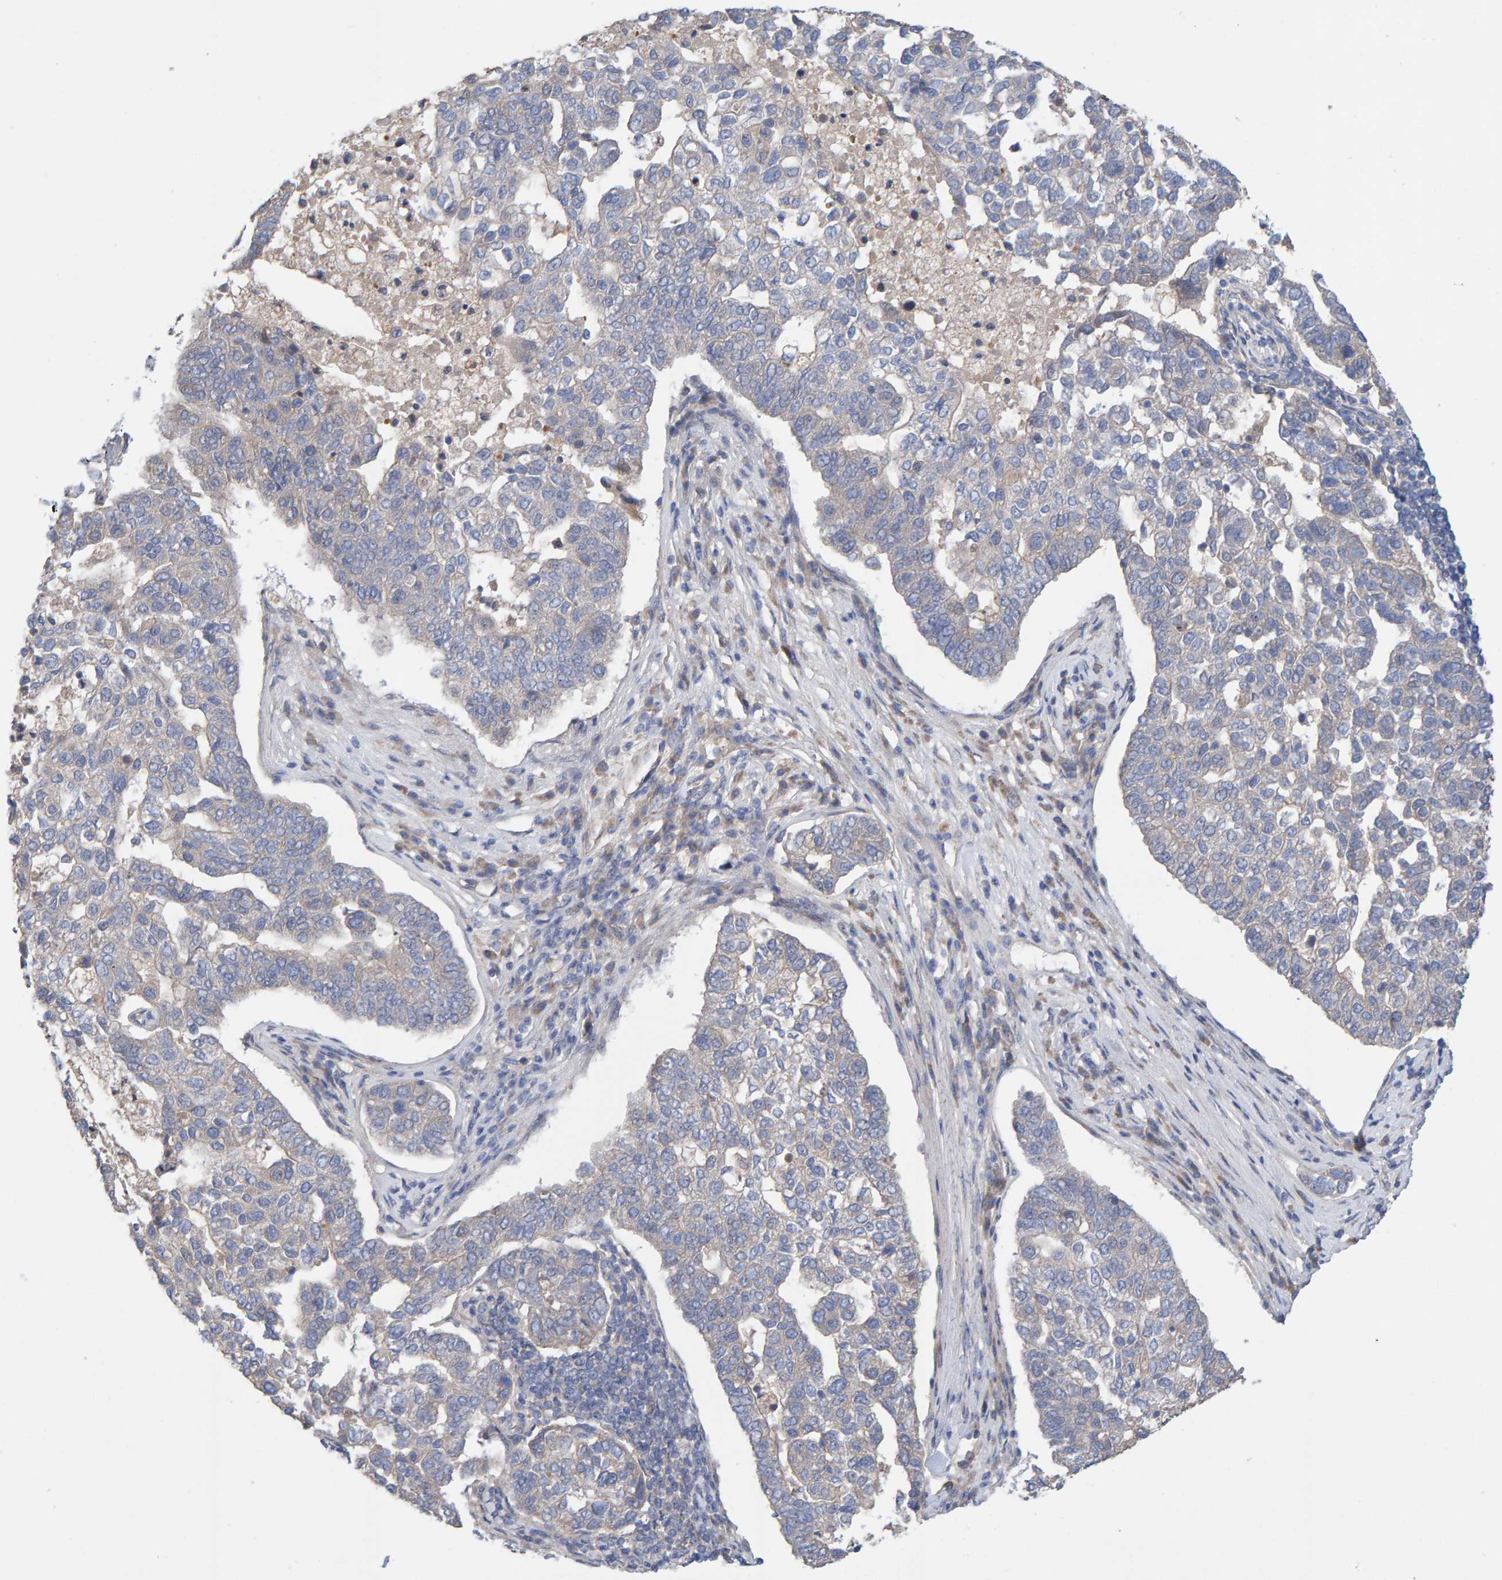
{"staining": {"intensity": "negative", "quantity": "none", "location": "none"}, "tissue": "pancreatic cancer", "cell_type": "Tumor cells", "image_type": "cancer", "snomed": [{"axis": "morphology", "description": "Adenocarcinoma, NOS"}, {"axis": "topography", "description": "Pancreas"}], "caption": "Histopathology image shows no significant protein staining in tumor cells of pancreatic adenocarcinoma. (DAB (3,3'-diaminobenzidine) immunohistochemistry (IHC) with hematoxylin counter stain).", "gene": "LRSAM1", "patient": {"sex": "female", "age": 61}}